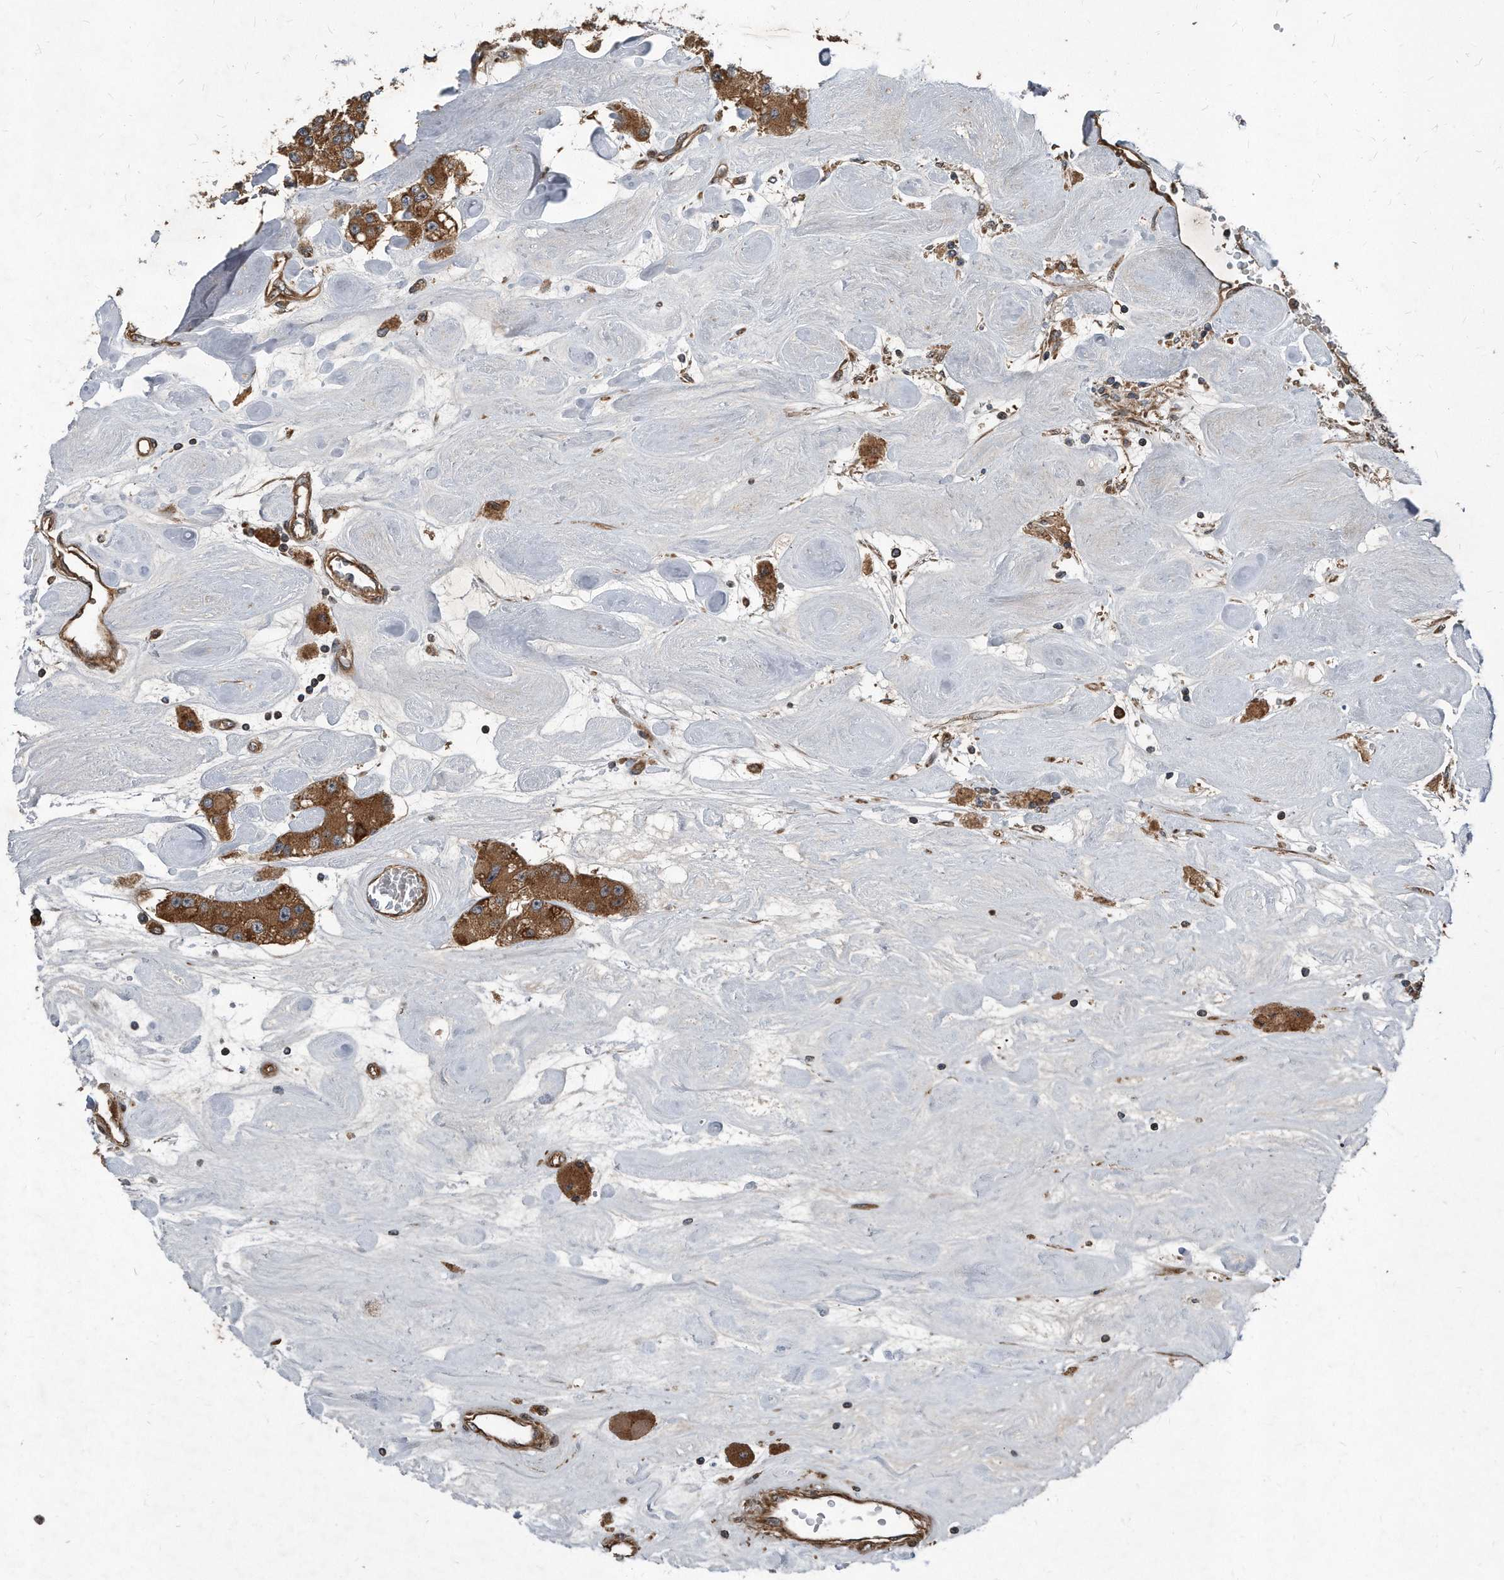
{"staining": {"intensity": "moderate", "quantity": ">75%", "location": "cytoplasmic/membranous"}, "tissue": "carcinoid", "cell_type": "Tumor cells", "image_type": "cancer", "snomed": [{"axis": "morphology", "description": "Carcinoid, malignant, NOS"}, {"axis": "topography", "description": "Pancreas"}], "caption": "Immunohistochemical staining of carcinoid (malignant) shows medium levels of moderate cytoplasmic/membranous expression in approximately >75% of tumor cells. (DAB (3,3'-diaminobenzidine) IHC, brown staining for protein, blue staining for nuclei).", "gene": "FAM136A", "patient": {"sex": "male", "age": 41}}